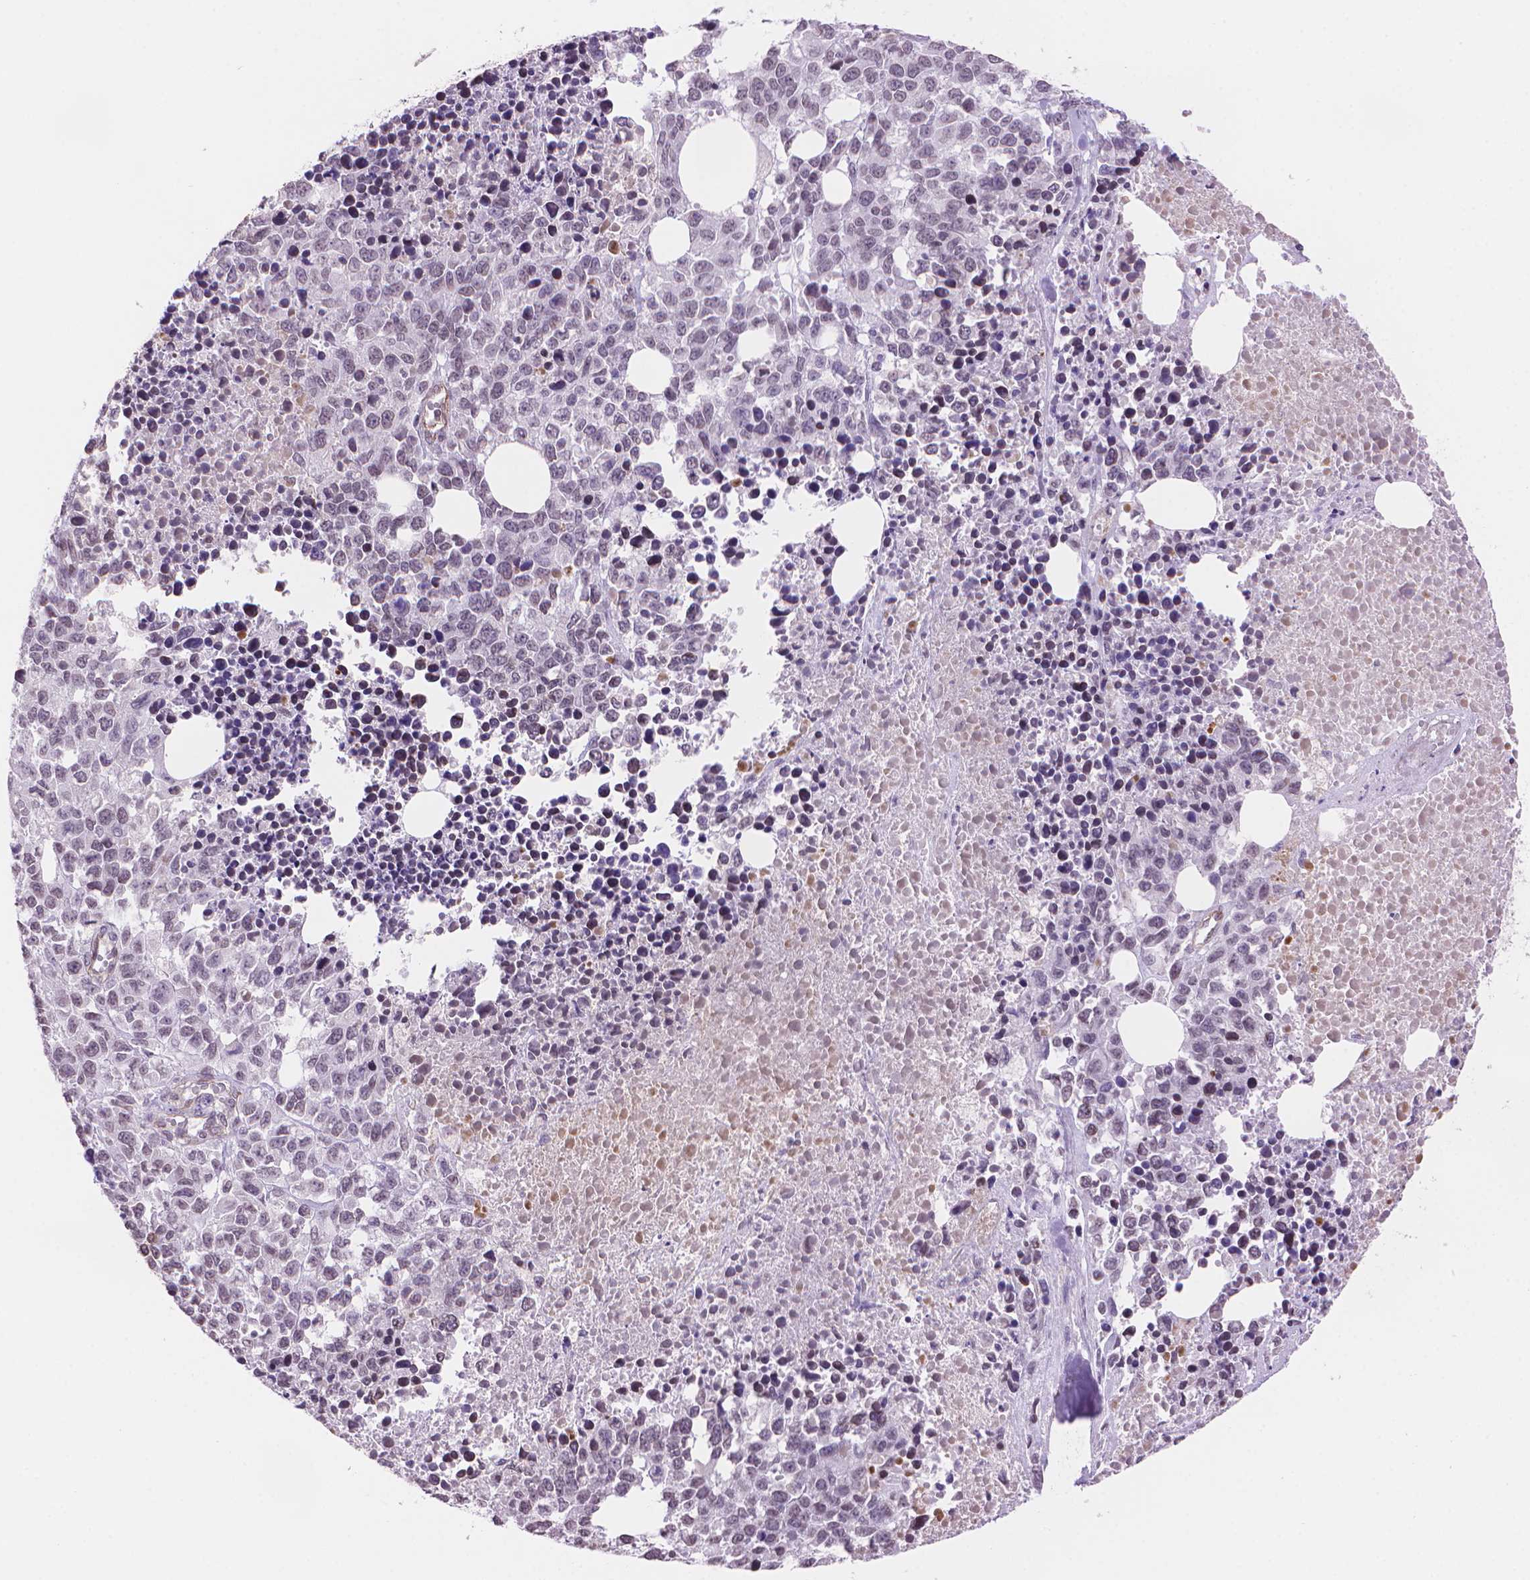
{"staining": {"intensity": "negative", "quantity": "none", "location": "none"}, "tissue": "melanoma", "cell_type": "Tumor cells", "image_type": "cancer", "snomed": [{"axis": "morphology", "description": "Malignant melanoma, Metastatic site"}, {"axis": "topography", "description": "Skin"}], "caption": "This is an immunohistochemistry histopathology image of malignant melanoma (metastatic site). There is no expression in tumor cells.", "gene": "TMEM184A", "patient": {"sex": "male", "age": 84}}